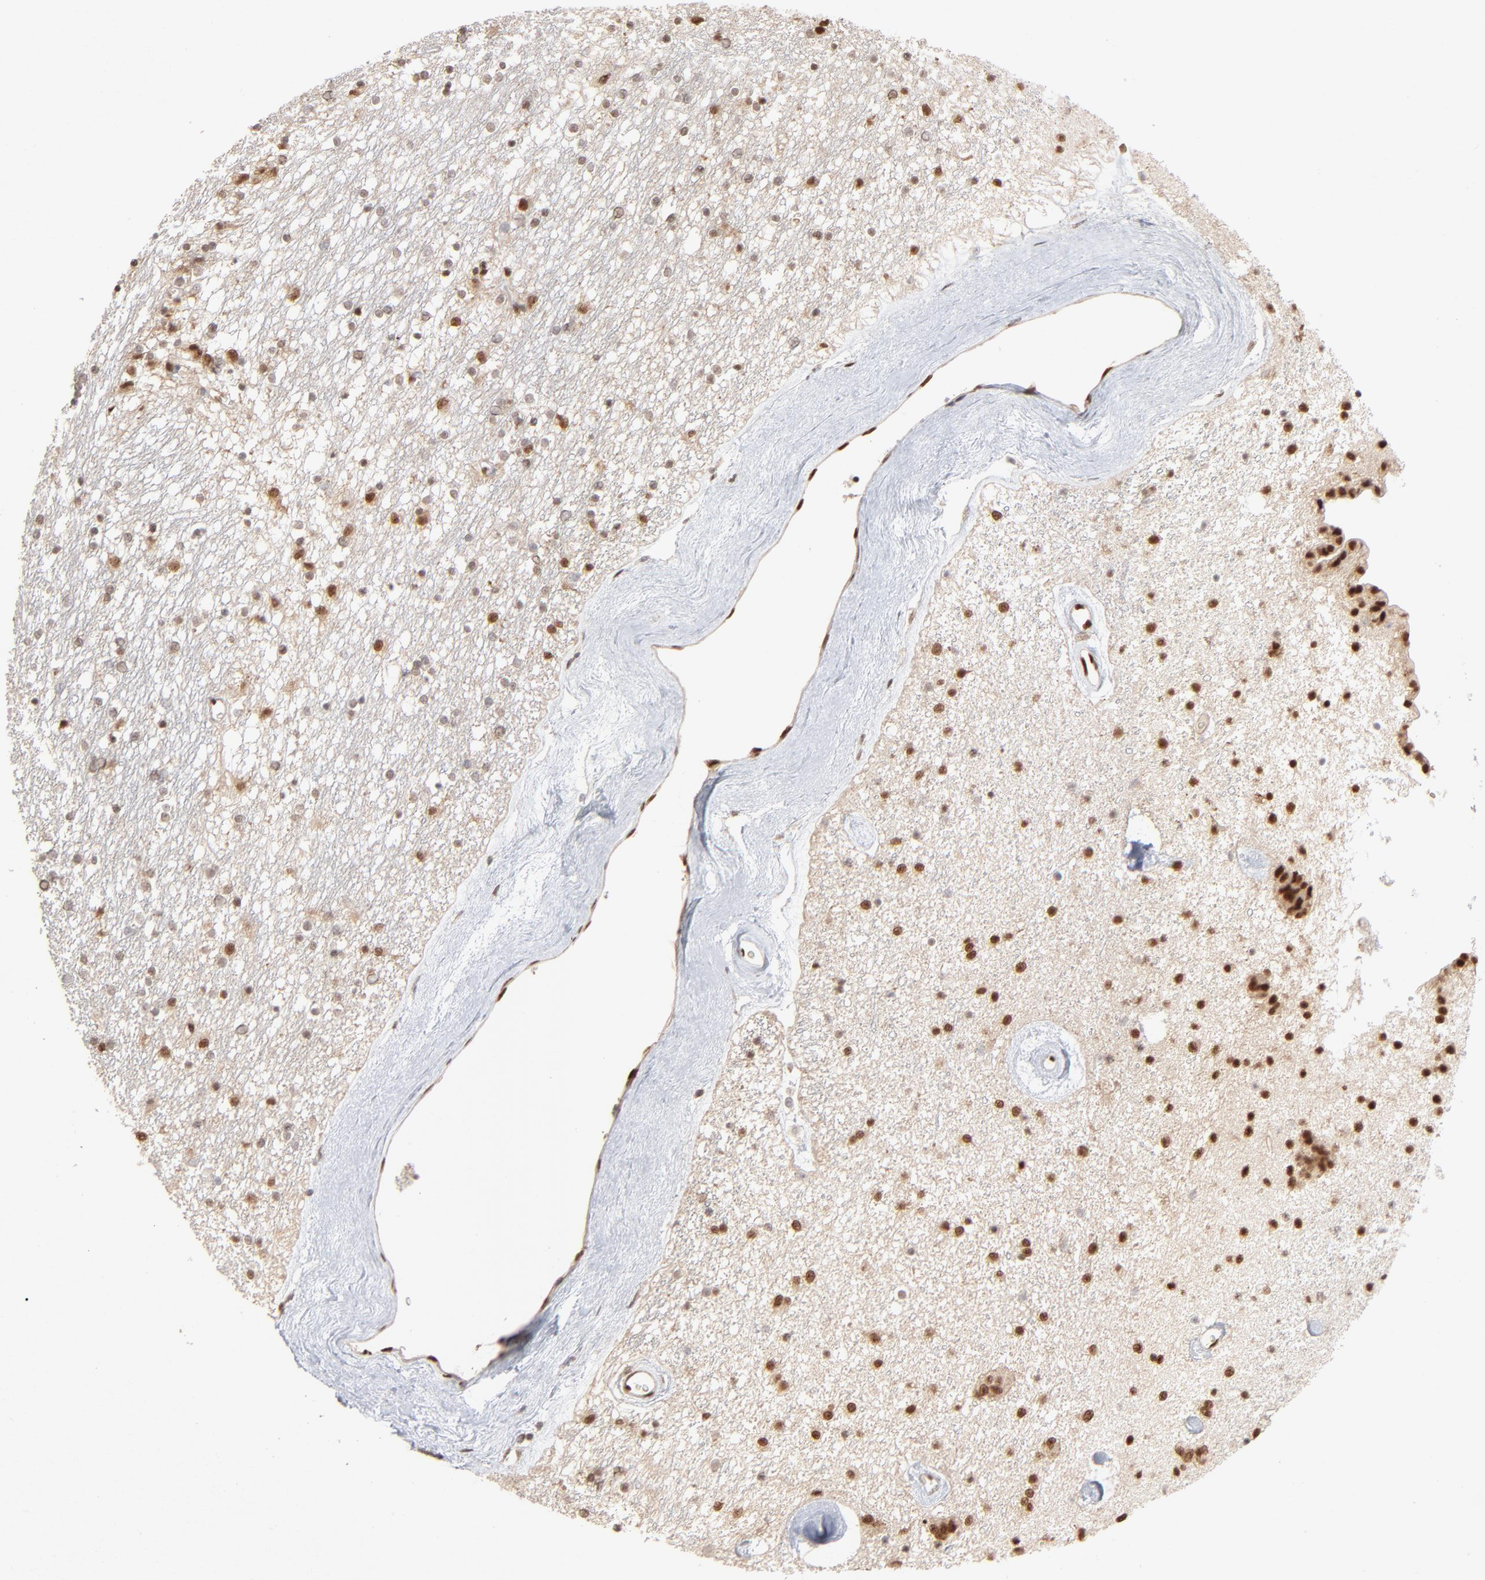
{"staining": {"intensity": "moderate", "quantity": "25%-75%", "location": "nuclear"}, "tissue": "caudate", "cell_type": "Glial cells", "image_type": "normal", "snomed": [{"axis": "morphology", "description": "Normal tissue, NOS"}, {"axis": "topography", "description": "Lateral ventricle wall"}], "caption": "Immunohistochemical staining of unremarkable human caudate displays 25%-75% levels of moderate nuclear protein staining in about 25%-75% of glial cells.", "gene": "NFIB", "patient": {"sex": "female", "age": 54}}